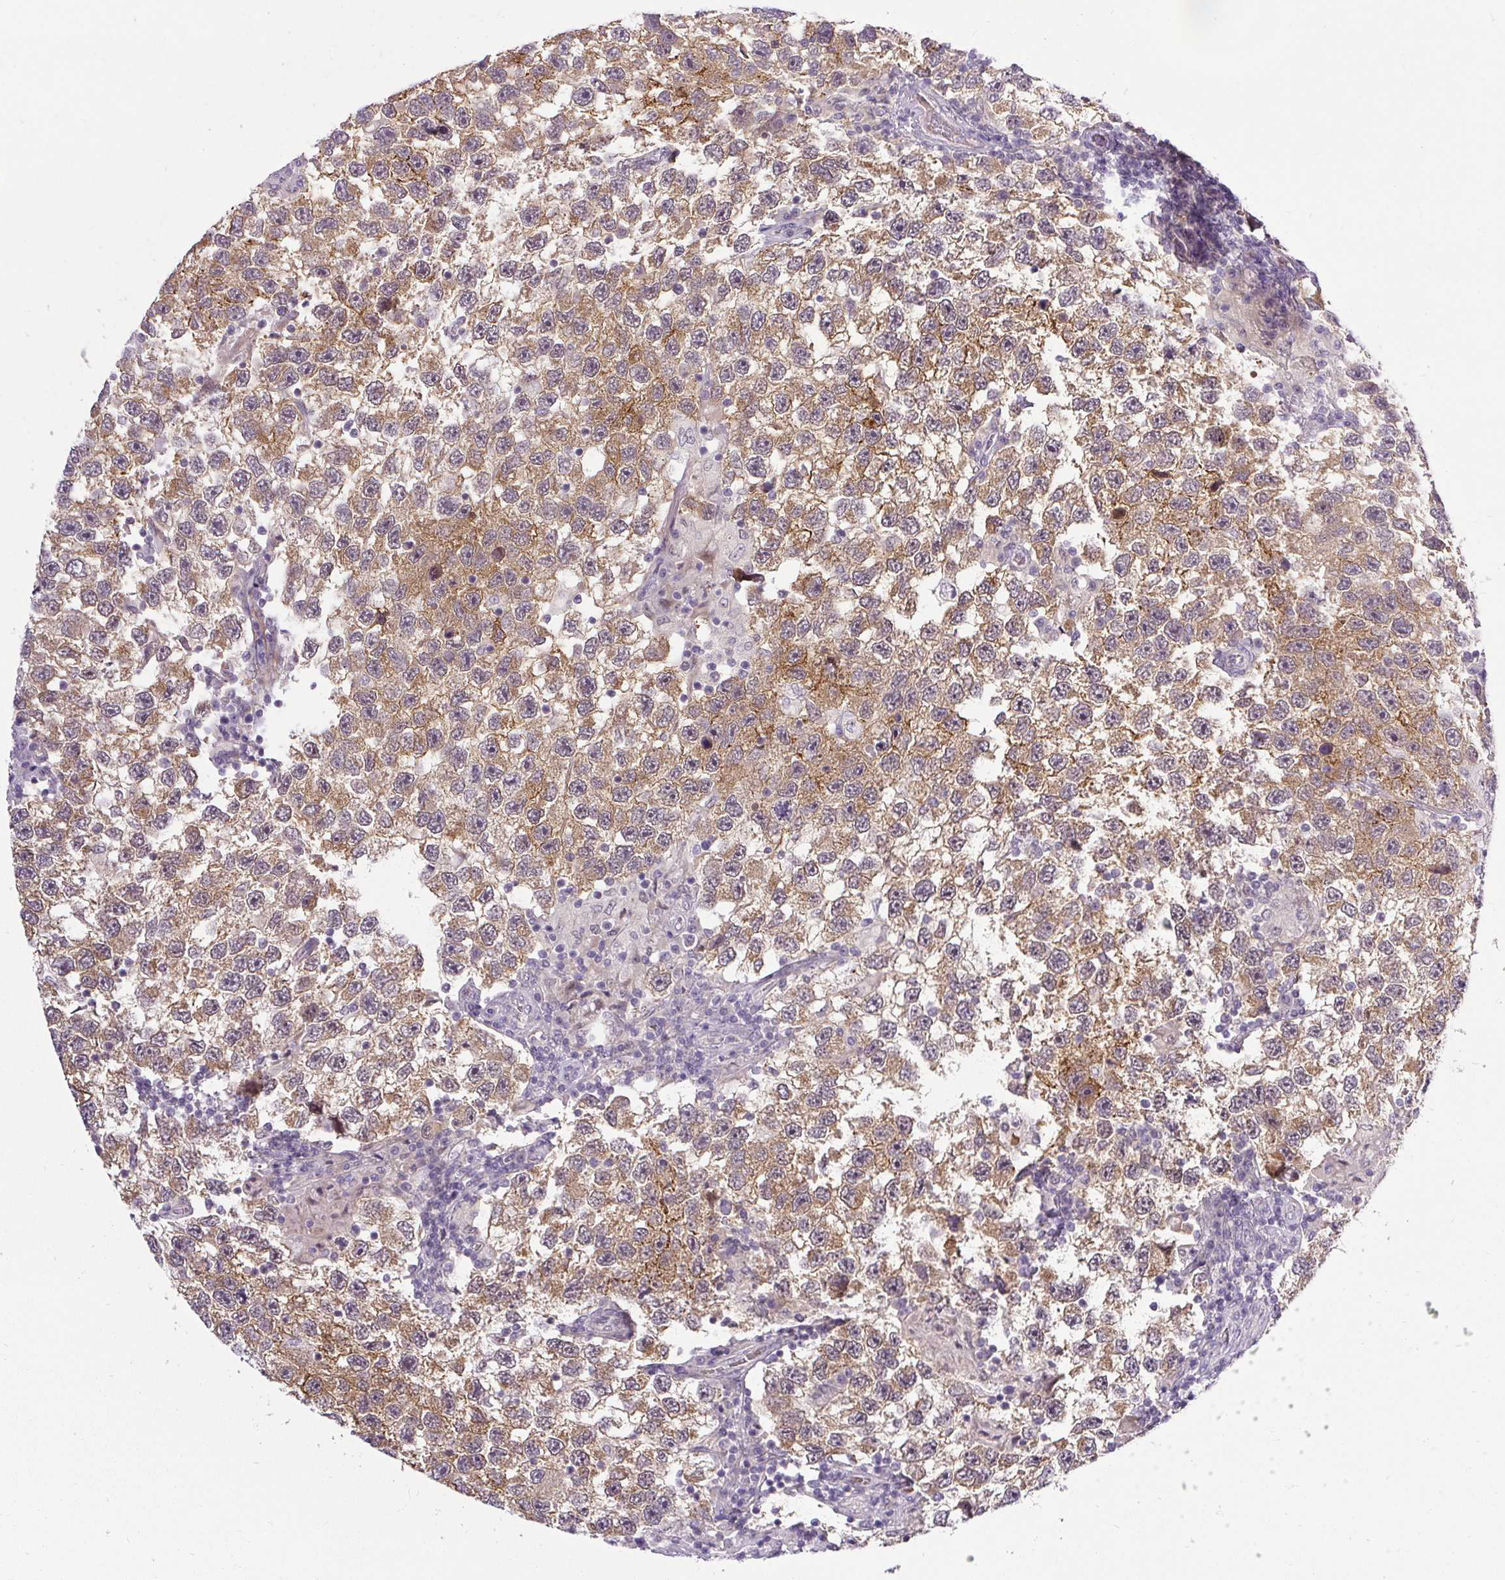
{"staining": {"intensity": "moderate", "quantity": ">75%", "location": "cytoplasmic/membranous"}, "tissue": "testis cancer", "cell_type": "Tumor cells", "image_type": "cancer", "snomed": [{"axis": "morphology", "description": "Seminoma, NOS"}, {"axis": "topography", "description": "Testis"}], "caption": "This is an image of immunohistochemistry (IHC) staining of testis seminoma, which shows moderate staining in the cytoplasmic/membranous of tumor cells.", "gene": "FAM117B", "patient": {"sex": "male", "age": 26}}